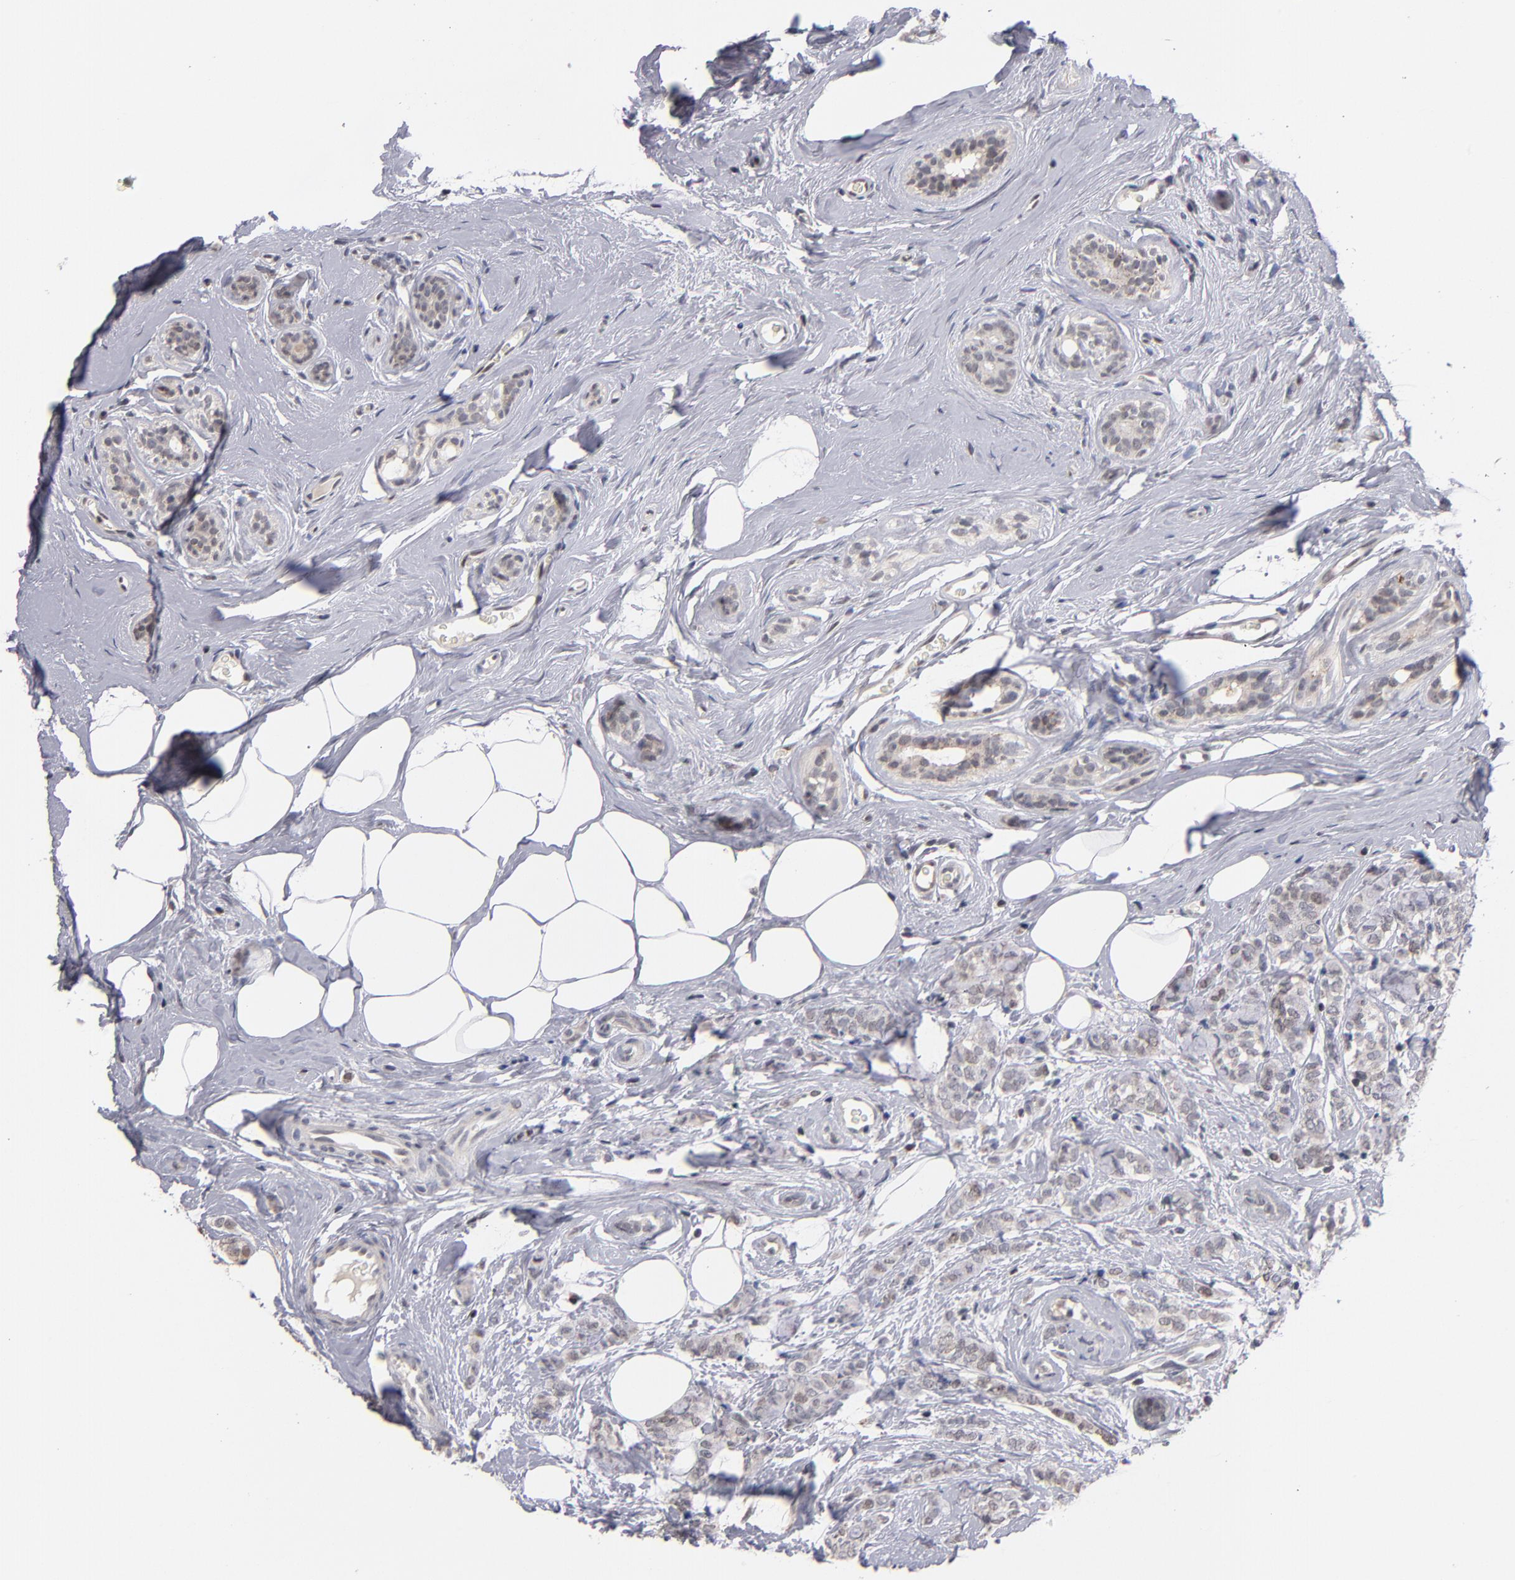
{"staining": {"intensity": "weak", "quantity": "25%-75%", "location": "nuclear"}, "tissue": "breast cancer", "cell_type": "Tumor cells", "image_type": "cancer", "snomed": [{"axis": "morphology", "description": "Lobular carcinoma"}, {"axis": "topography", "description": "Breast"}], "caption": "IHC image of breast cancer (lobular carcinoma) stained for a protein (brown), which demonstrates low levels of weak nuclear positivity in approximately 25%-75% of tumor cells.", "gene": "ODF2", "patient": {"sex": "female", "age": 60}}